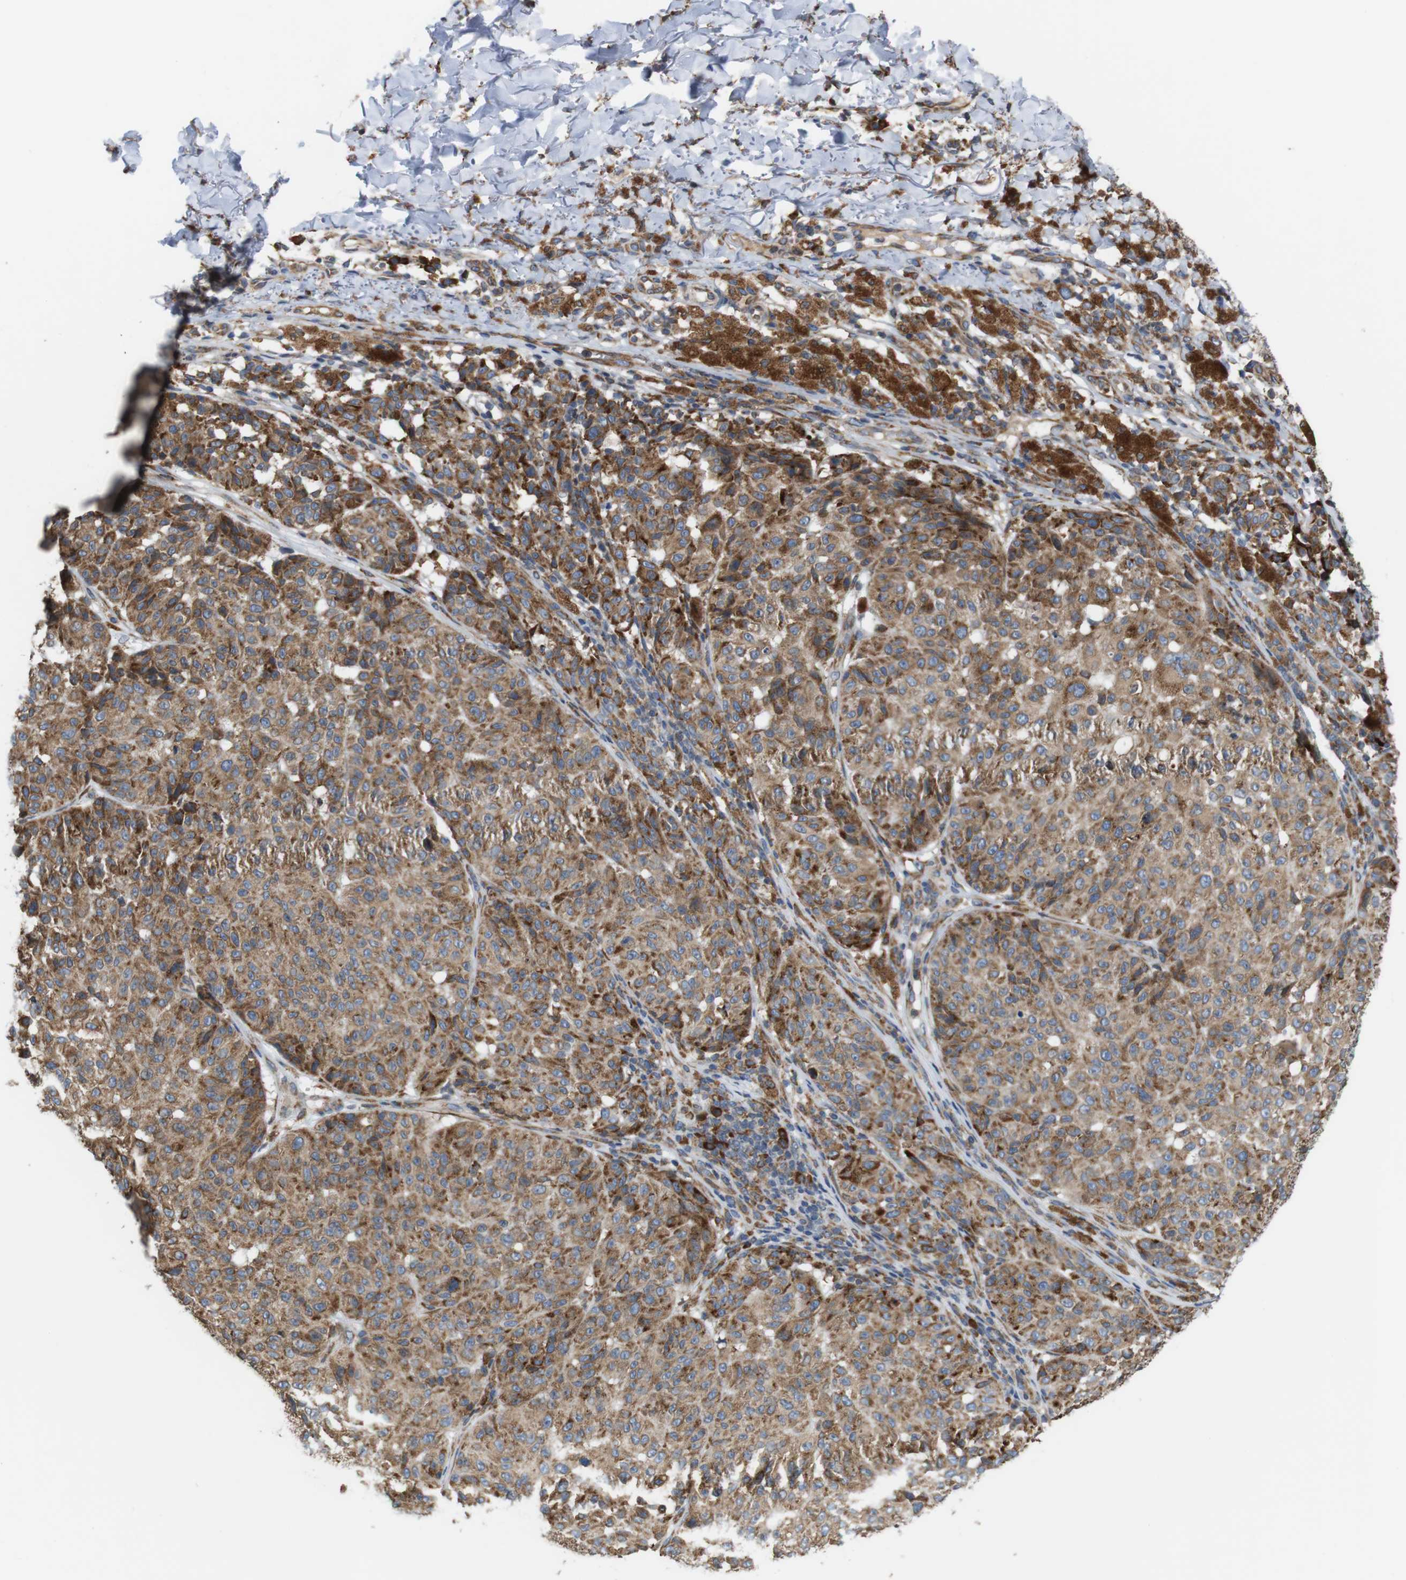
{"staining": {"intensity": "moderate", "quantity": ">75%", "location": "cytoplasmic/membranous"}, "tissue": "melanoma", "cell_type": "Tumor cells", "image_type": "cancer", "snomed": [{"axis": "morphology", "description": "Malignant melanoma, NOS"}, {"axis": "topography", "description": "Skin"}], "caption": "Immunohistochemical staining of human malignant melanoma reveals moderate cytoplasmic/membranous protein expression in approximately >75% of tumor cells.", "gene": "UGGT1", "patient": {"sex": "female", "age": 46}}